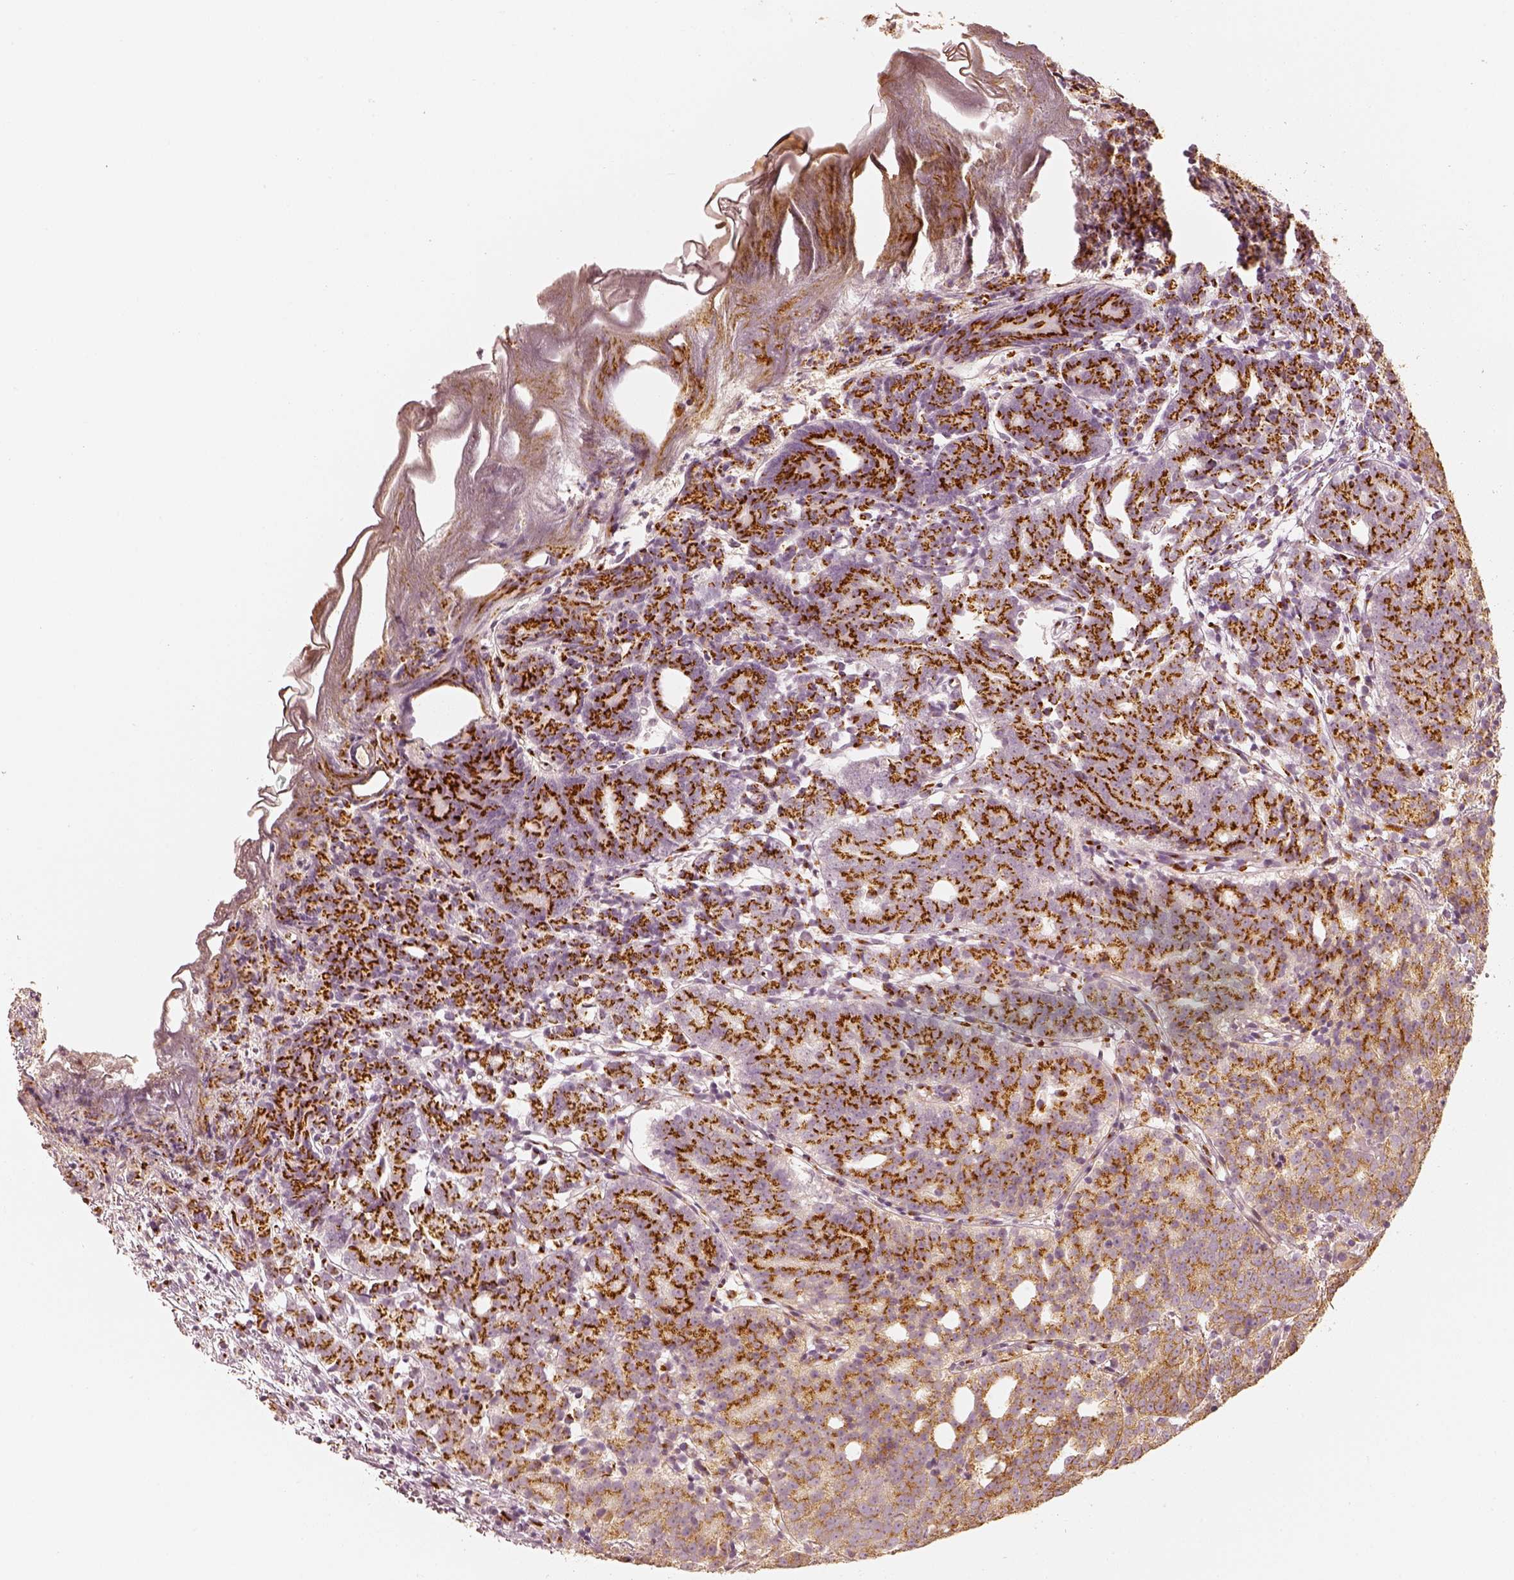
{"staining": {"intensity": "moderate", "quantity": ">75%", "location": "cytoplasmic/membranous"}, "tissue": "prostate cancer", "cell_type": "Tumor cells", "image_type": "cancer", "snomed": [{"axis": "morphology", "description": "Adenocarcinoma, High grade"}, {"axis": "topography", "description": "Prostate"}], "caption": "Human prostate high-grade adenocarcinoma stained for a protein (brown) exhibits moderate cytoplasmic/membranous positive positivity in about >75% of tumor cells.", "gene": "GORASP2", "patient": {"sex": "male", "age": 53}}